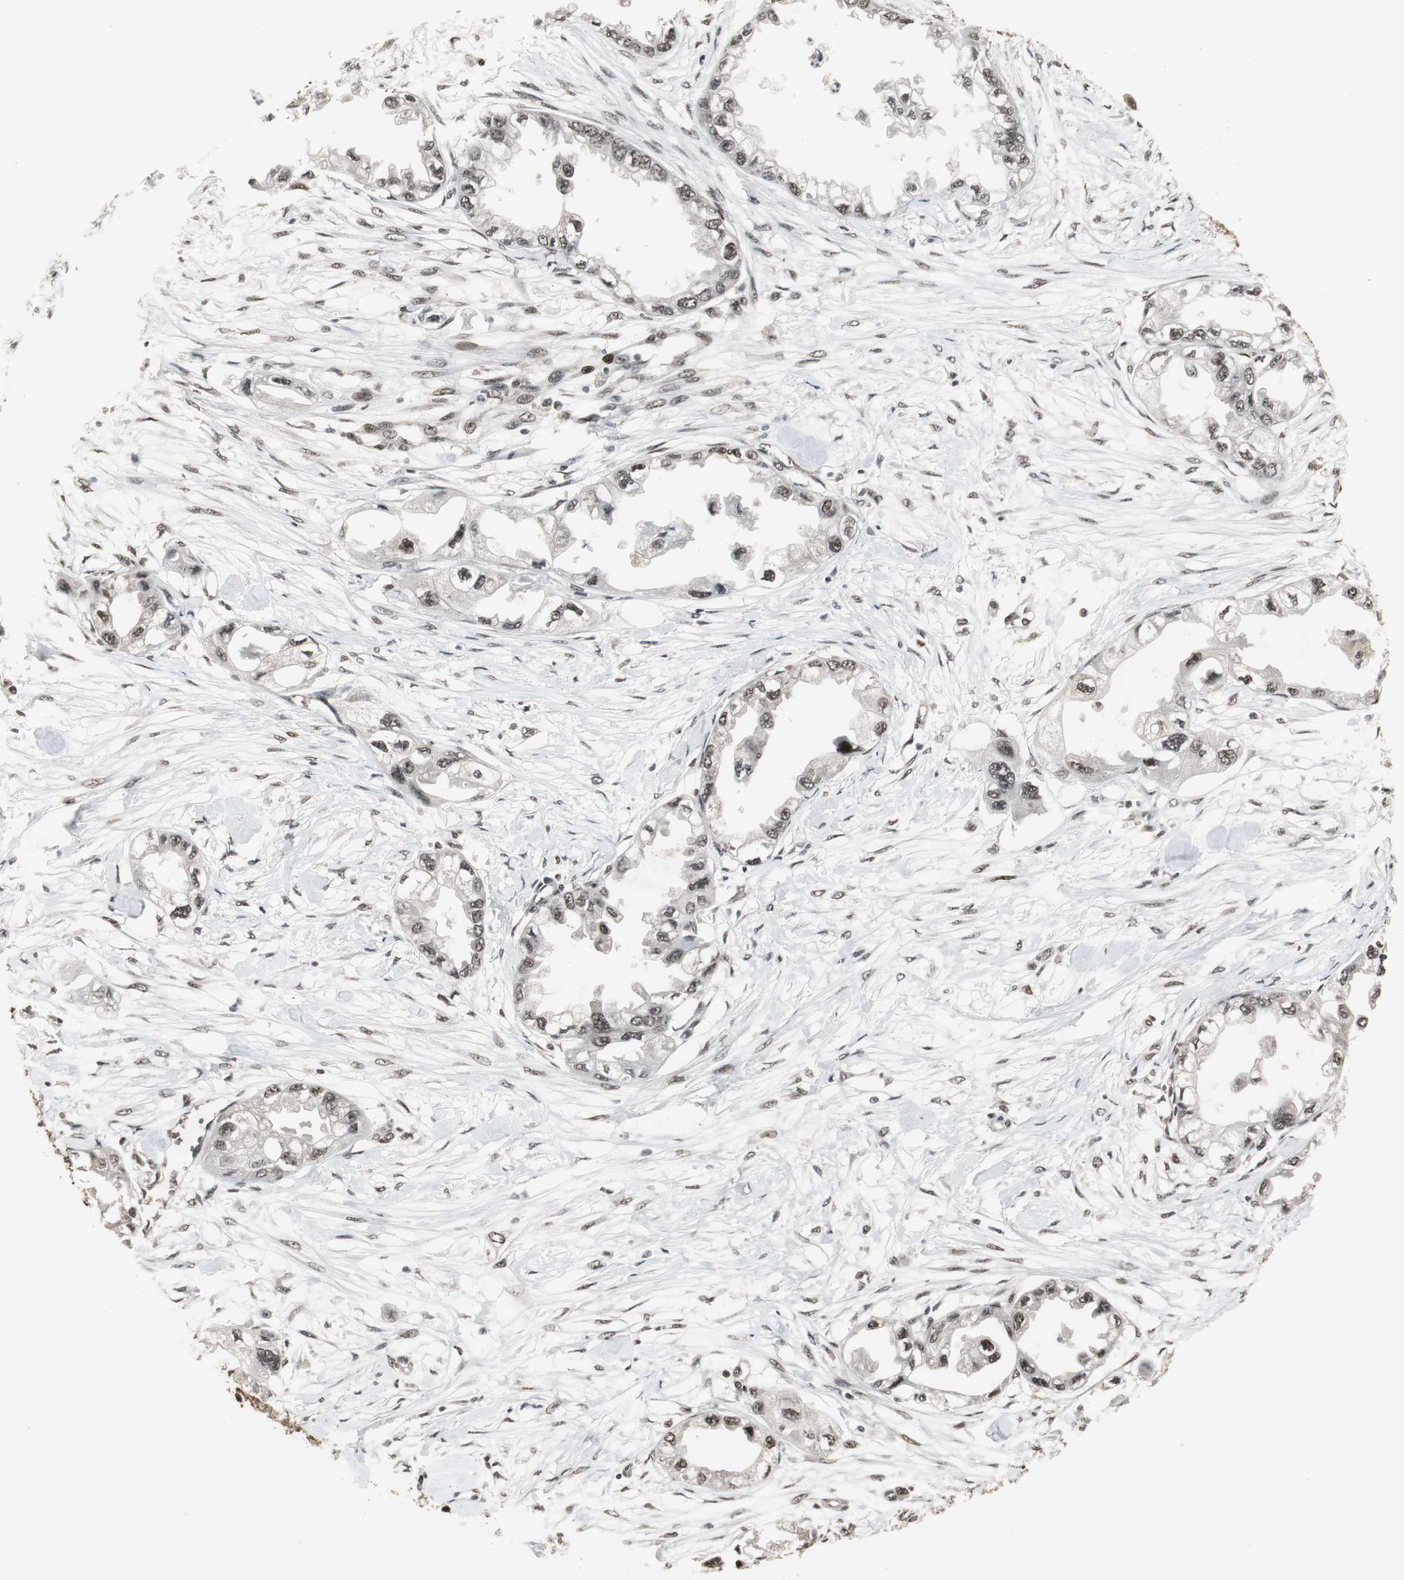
{"staining": {"intensity": "moderate", "quantity": ">75%", "location": "cytoplasmic/membranous,nuclear"}, "tissue": "endometrial cancer", "cell_type": "Tumor cells", "image_type": "cancer", "snomed": [{"axis": "morphology", "description": "Adenocarcinoma, NOS"}, {"axis": "topography", "description": "Endometrium"}], "caption": "There is medium levels of moderate cytoplasmic/membranous and nuclear expression in tumor cells of adenocarcinoma (endometrial), as demonstrated by immunohistochemical staining (brown color).", "gene": "TAF5", "patient": {"sex": "female", "age": 67}}